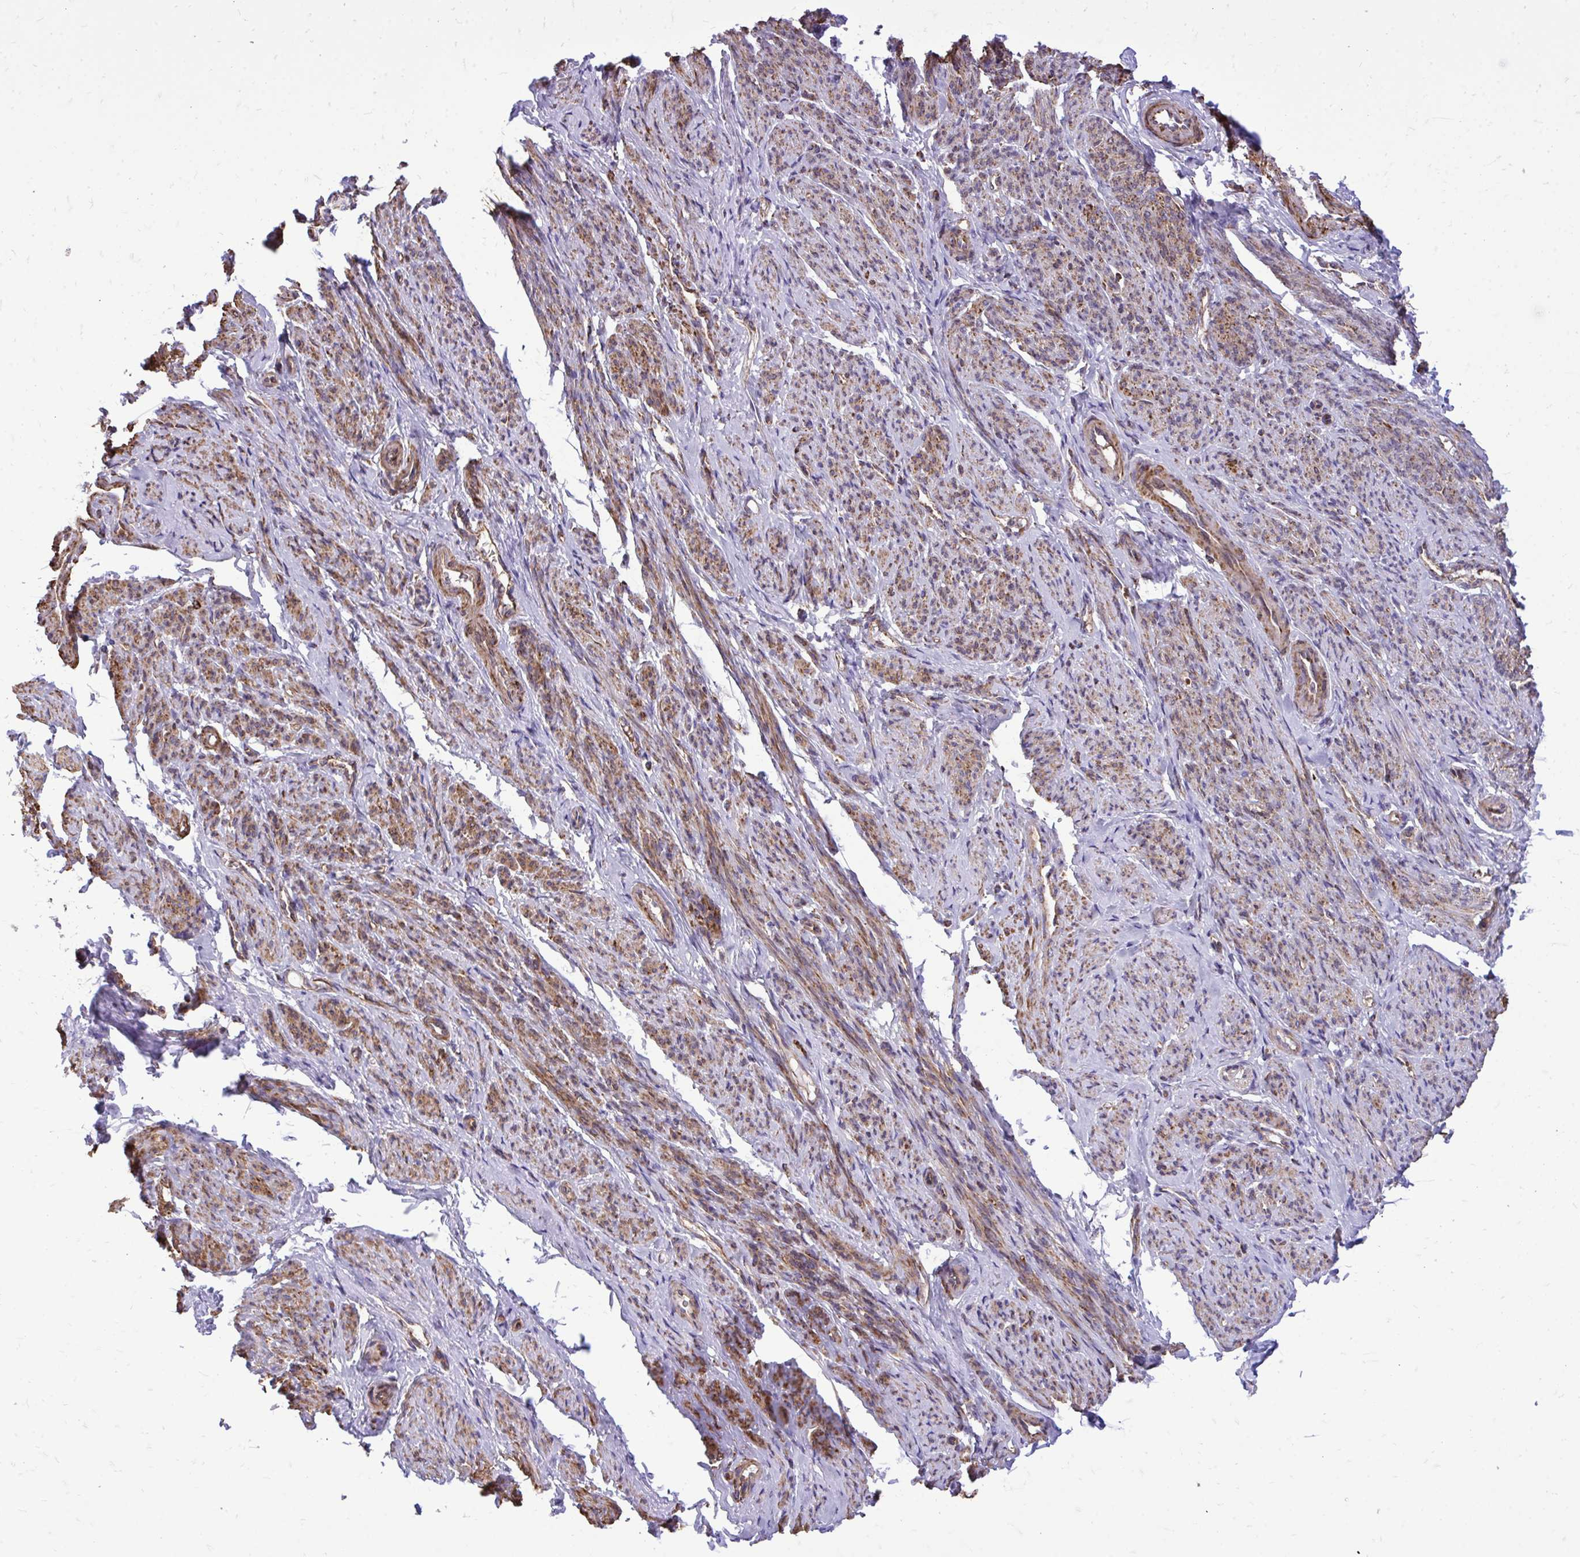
{"staining": {"intensity": "strong", "quantity": ">75%", "location": "cytoplasmic/membranous"}, "tissue": "smooth muscle", "cell_type": "Smooth muscle cells", "image_type": "normal", "snomed": [{"axis": "morphology", "description": "Normal tissue, NOS"}, {"axis": "topography", "description": "Smooth muscle"}], "caption": "Immunohistochemistry histopathology image of normal human smooth muscle stained for a protein (brown), which demonstrates high levels of strong cytoplasmic/membranous positivity in approximately >75% of smooth muscle cells.", "gene": "UBE2C", "patient": {"sex": "female", "age": 65}}